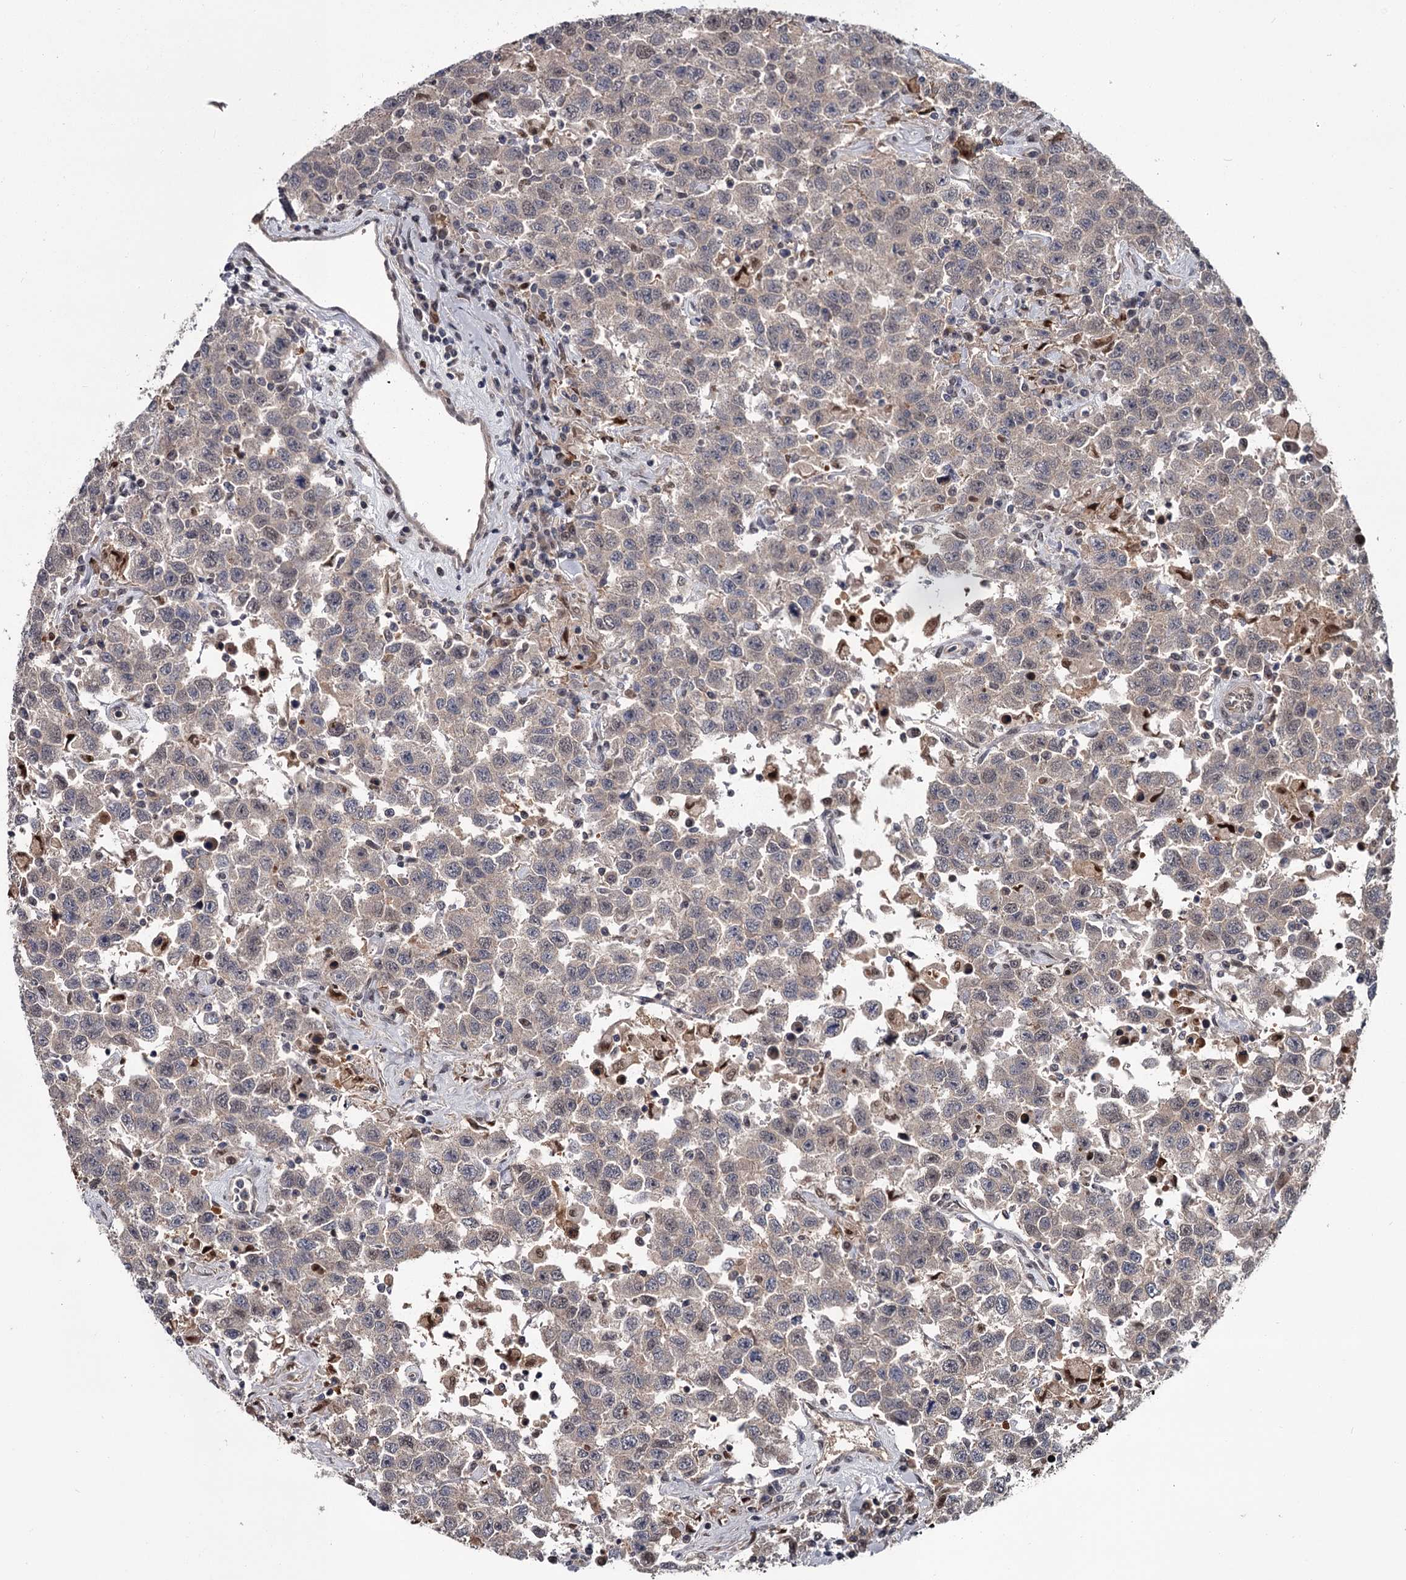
{"staining": {"intensity": "negative", "quantity": "none", "location": "none"}, "tissue": "testis cancer", "cell_type": "Tumor cells", "image_type": "cancer", "snomed": [{"axis": "morphology", "description": "Seminoma, NOS"}, {"axis": "topography", "description": "Testis"}], "caption": "Photomicrograph shows no protein staining in tumor cells of testis cancer (seminoma) tissue.", "gene": "DAO", "patient": {"sex": "male", "age": 41}}